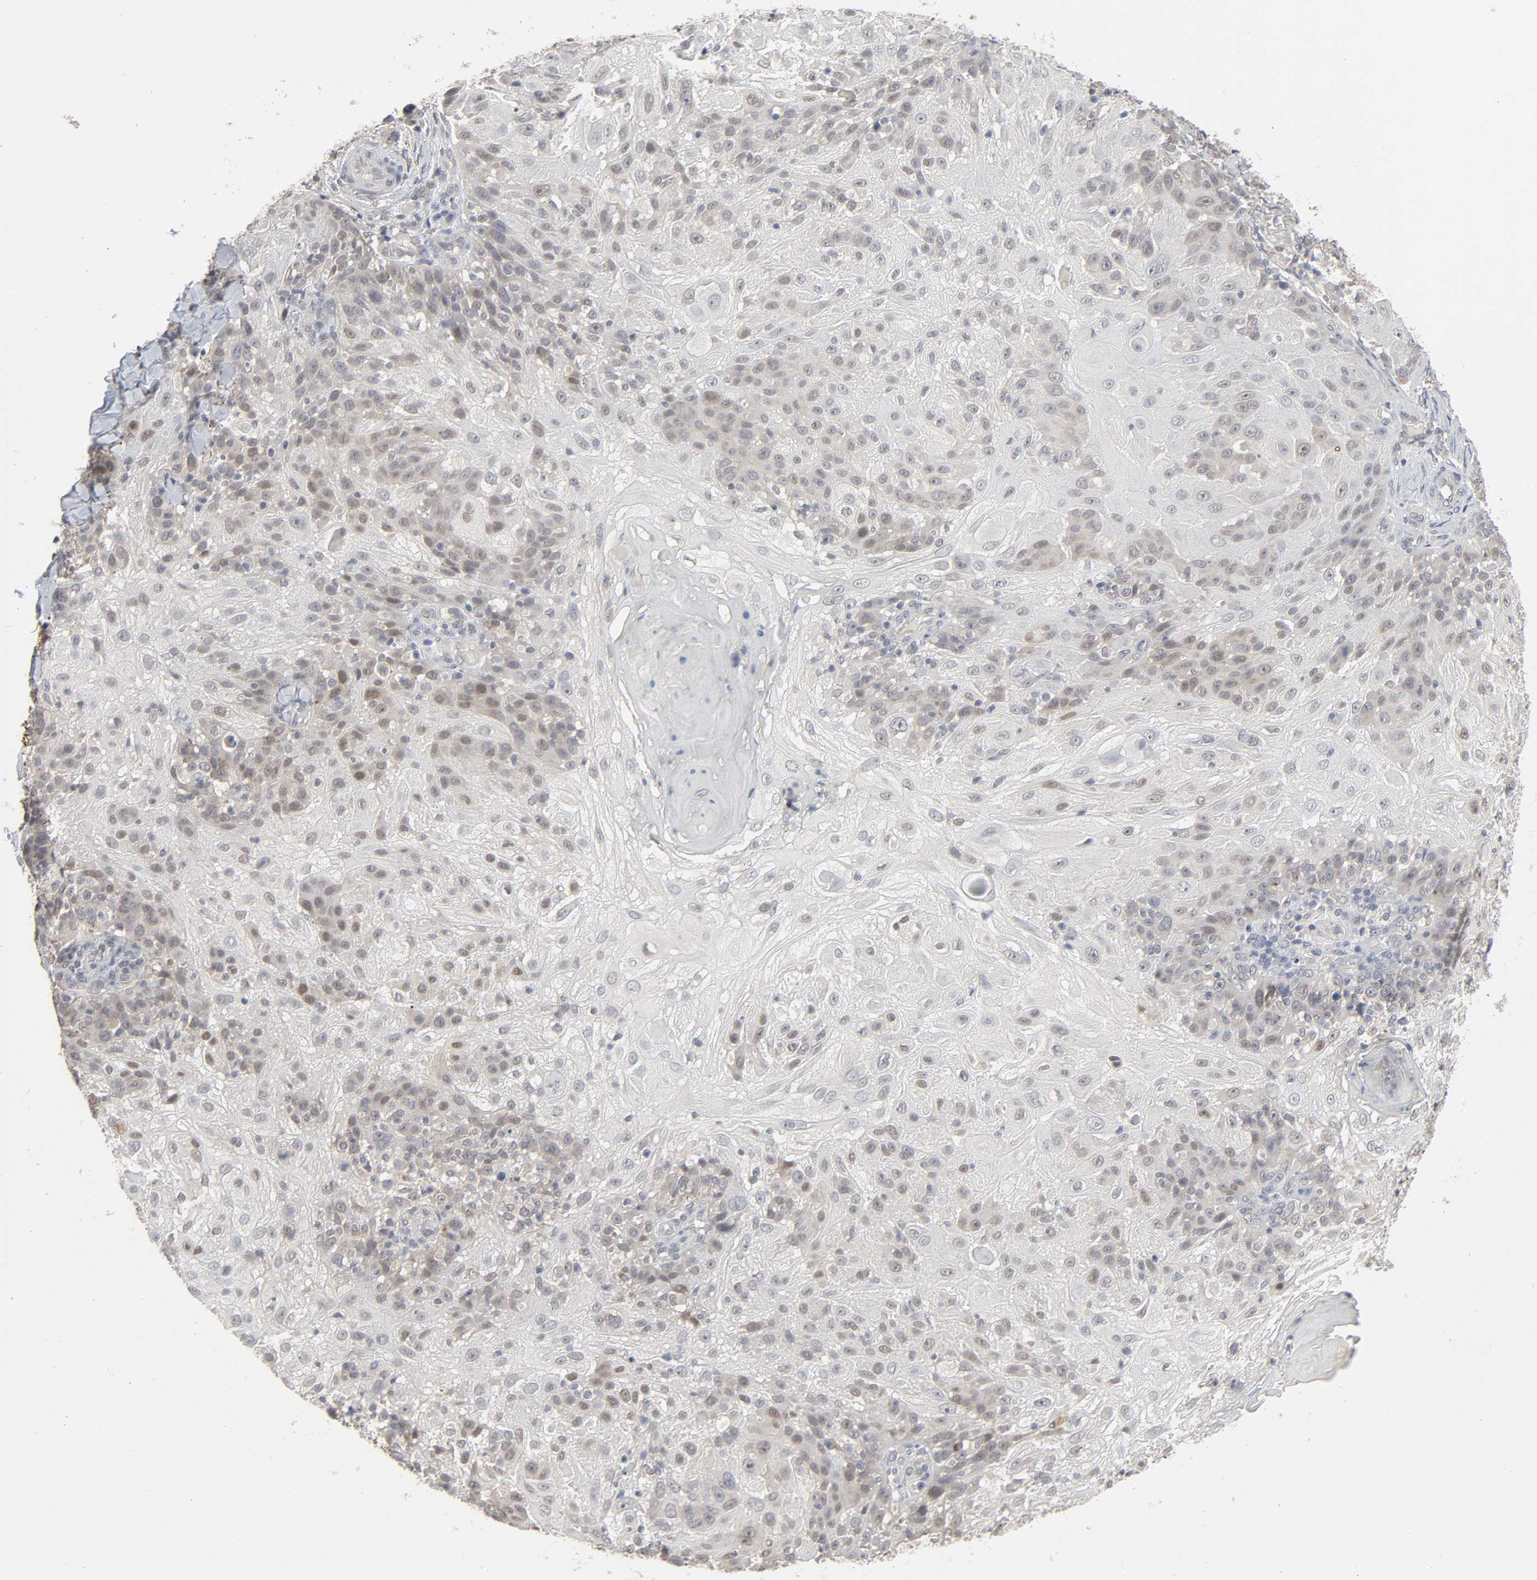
{"staining": {"intensity": "weak", "quantity": "<25%", "location": "nuclear"}, "tissue": "skin cancer", "cell_type": "Tumor cells", "image_type": "cancer", "snomed": [{"axis": "morphology", "description": "Normal tissue, NOS"}, {"axis": "morphology", "description": "Squamous cell carcinoma, NOS"}, {"axis": "topography", "description": "Skin"}], "caption": "Histopathology image shows no protein expression in tumor cells of skin cancer (squamous cell carcinoma) tissue.", "gene": "ZNF222", "patient": {"sex": "female", "age": 83}}